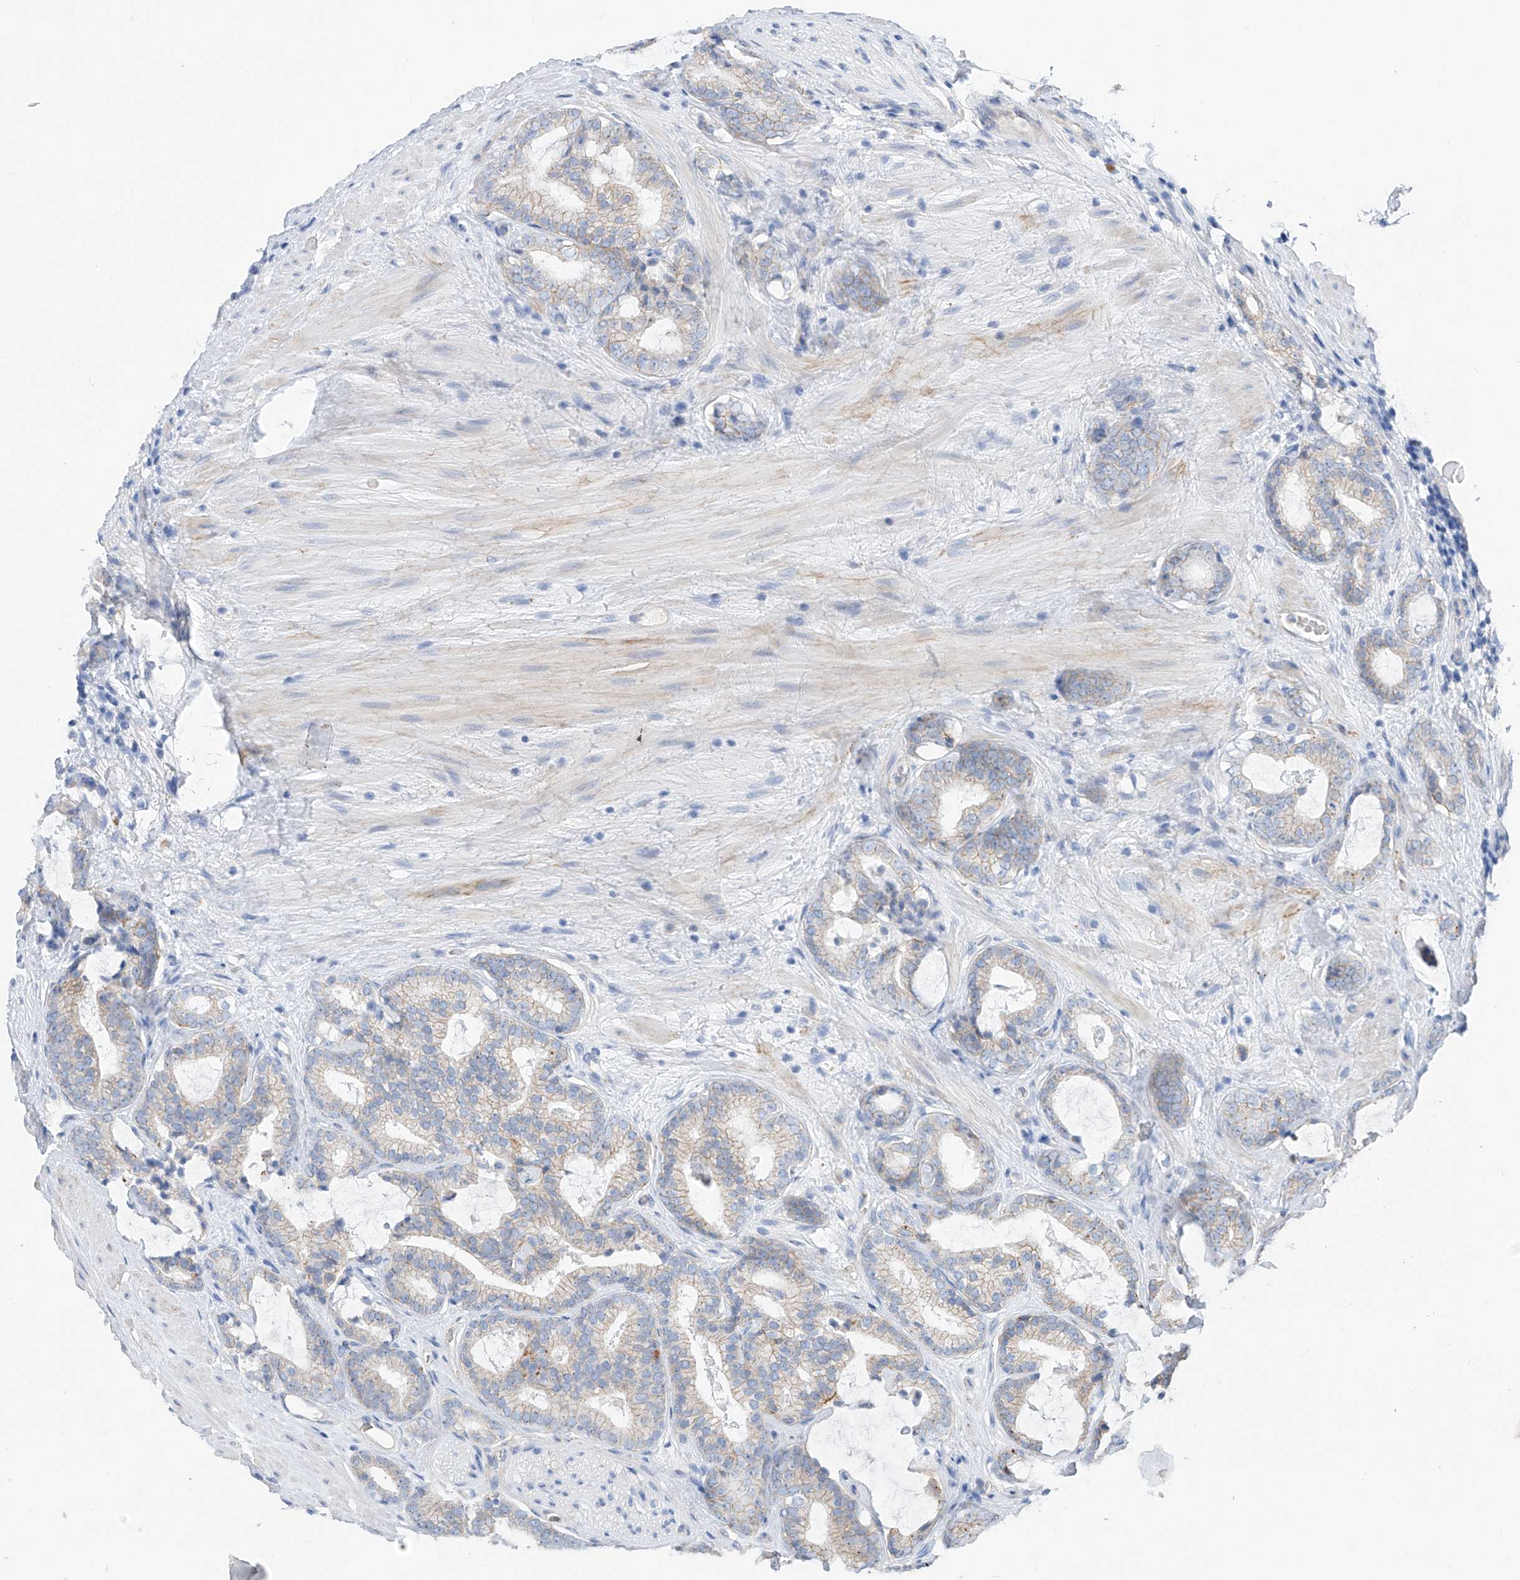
{"staining": {"intensity": "weak", "quantity": "<25%", "location": "cytoplasmic/membranous"}, "tissue": "prostate cancer", "cell_type": "Tumor cells", "image_type": "cancer", "snomed": [{"axis": "morphology", "description": "Adenocarcinoma, High grade"}, {"axis": "topography", "description": "Prostate"}], "caption": "This is an immunohistochemistry photomicrograph of human high-grade adenocarcinoma (prostate). There is no expression in tumor cells.", "gene": "ITGA9", "patient": {"sex": "male", "age": 63}}